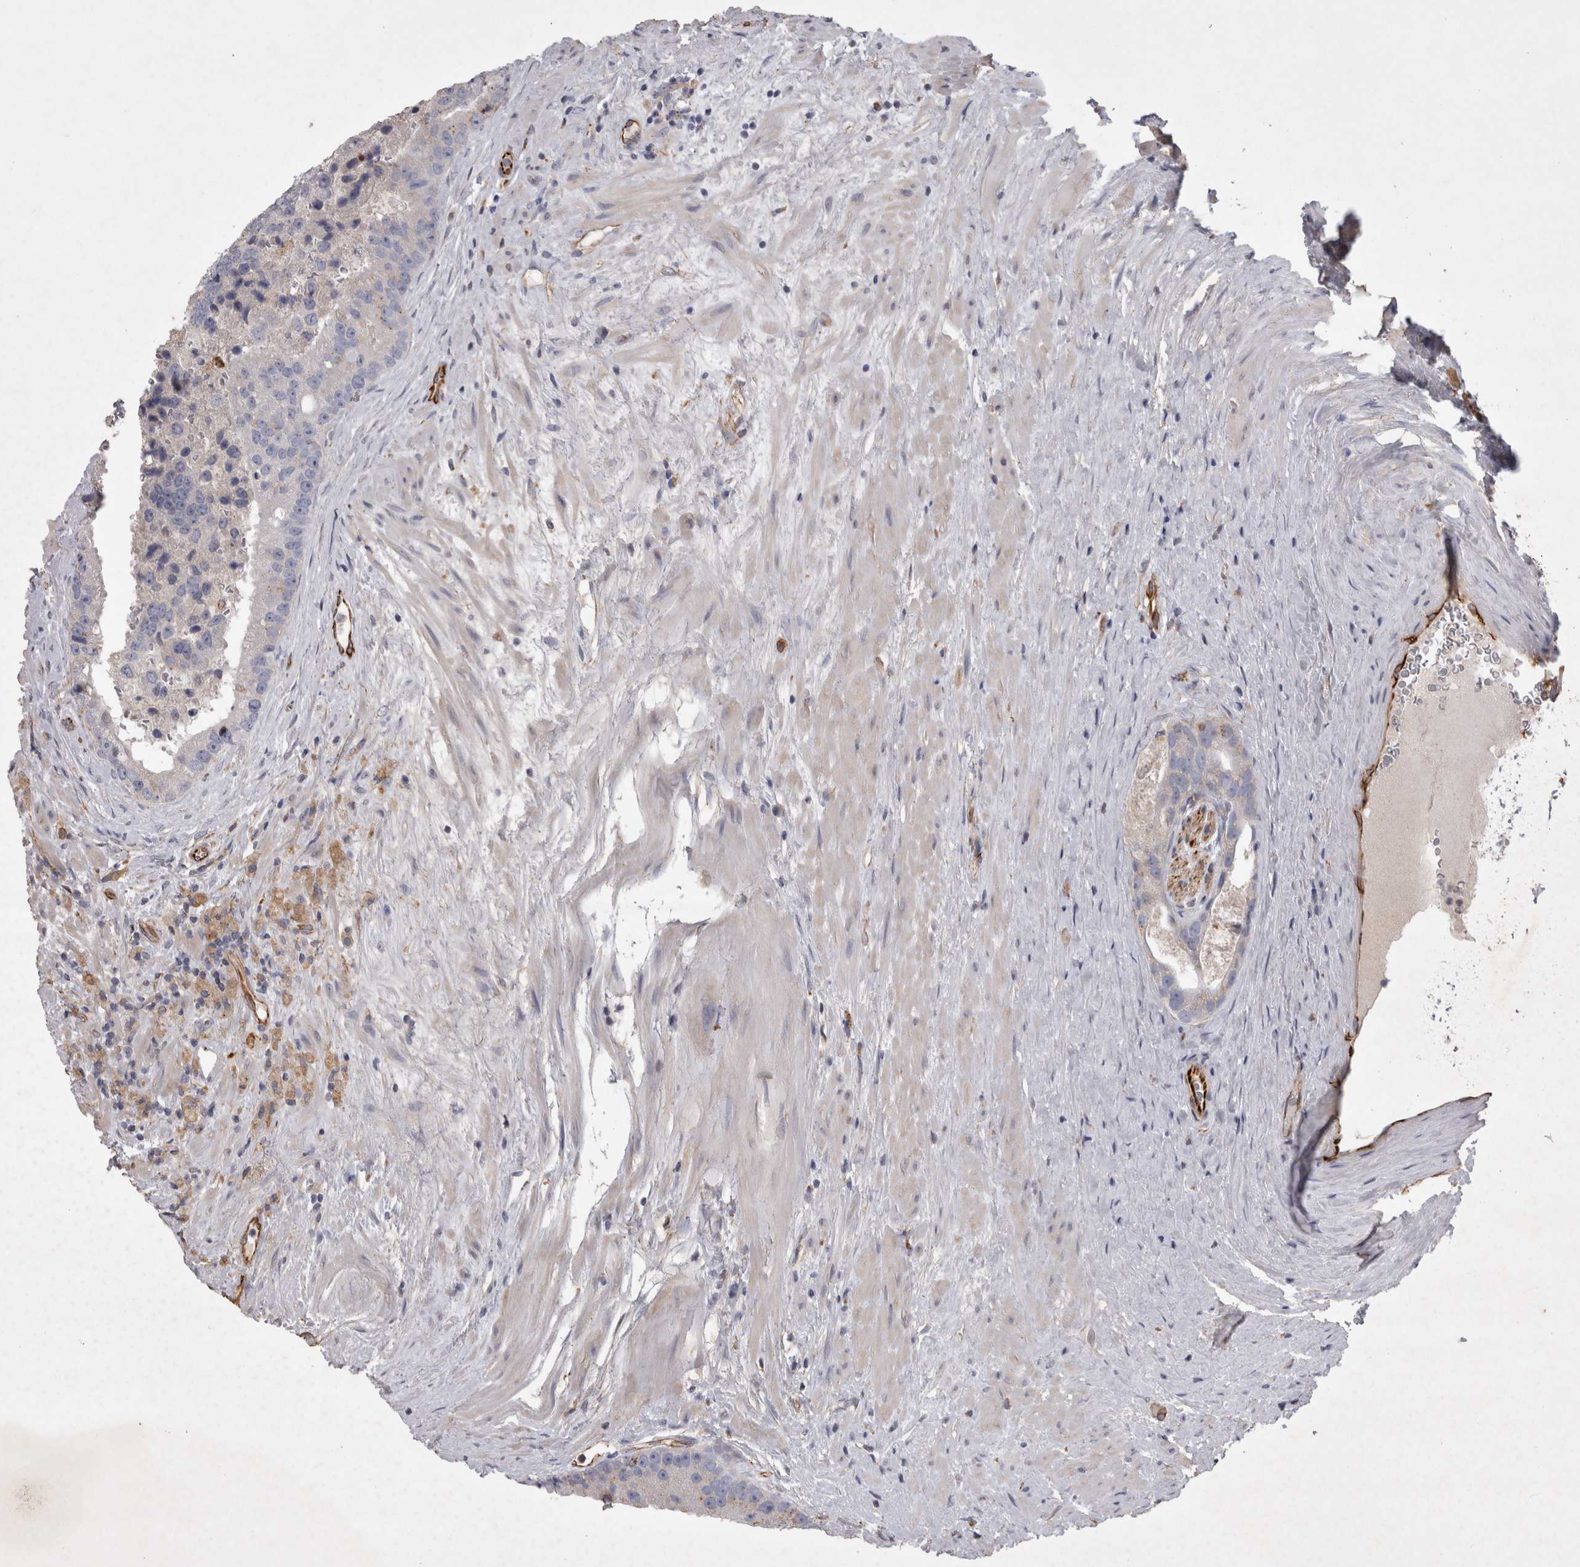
{"staining": {"intensity": "negative", "quantity": "none", "location": "none"}, "tissue": "prostate cancer", "cell_type": "Tumor cells", "image_type": "cancer", "snomed": [{"axis": "morphology", "description": "Adenocarcinoma, High grade"}, {"axis": "topography", "description": "Prostate"}], "caption": "This image is of prostate cancer (adenocarcinoma (high-grade)) stained with IHC to label a protein in brown with the nuclei are counter-stained blue. There is no positivity in tumor cells.", "gene": "STRADB", "patient": {"sex": "male", "age": 70}}